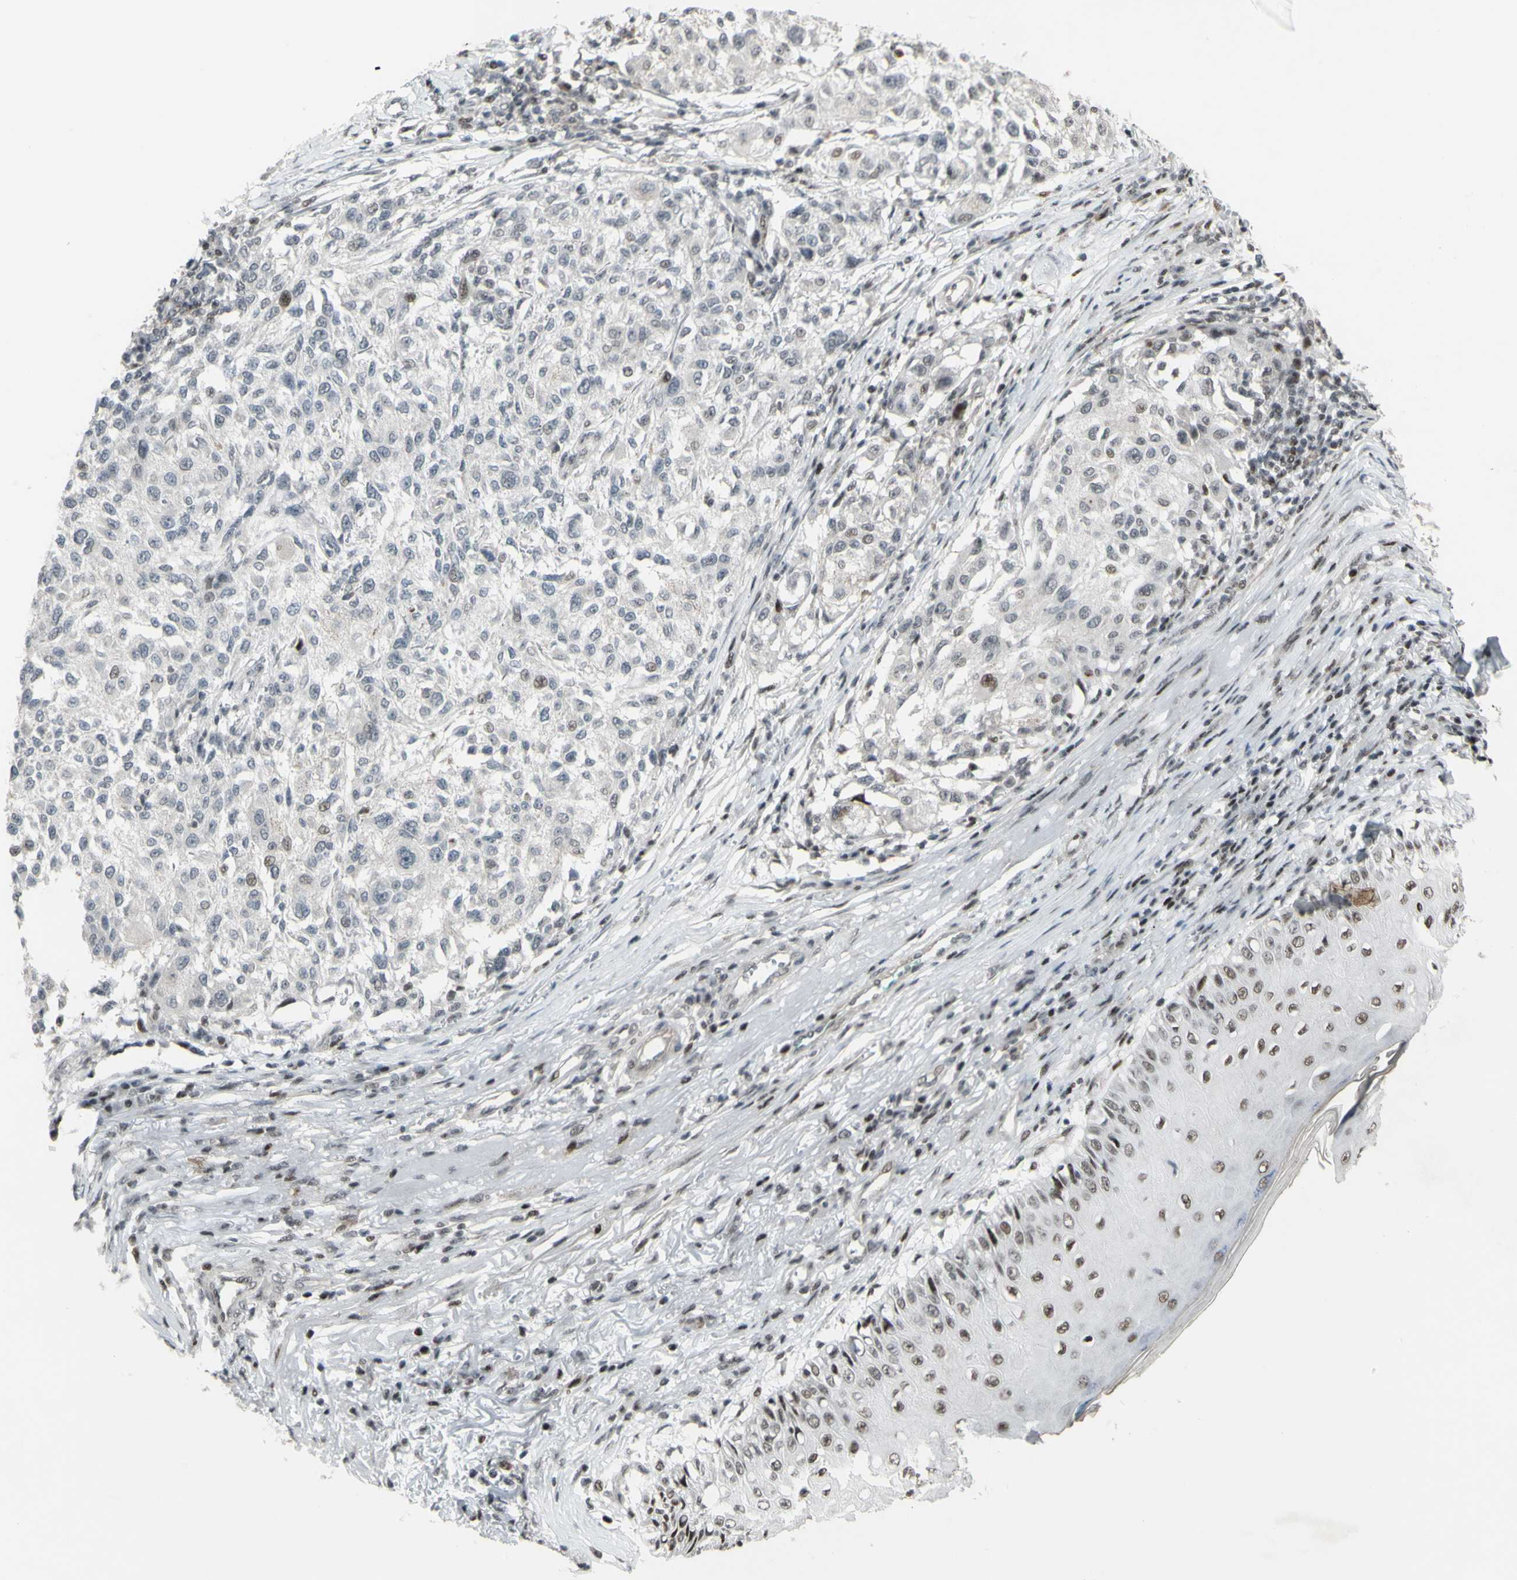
{"staining": {"intensity": "moderate", "quantity": "<25%", "location": "nuclear"}, "tissue": "melanoma", "cell_type": "Tumor cells", "image_type": "cancer", "snomed": [{"axis": "morphology", "description": "Necrosis, NOS"}, {"axis": "morphology", "description": "Malignant melanoma, NOS"}, {"axis": "topography", "description": "Skin"}], "caption": "An image of human malignant melanoma stained for a protein displays moderate nuclear brown staining in tumor cells. (DAB = brown stain, brightfield microscopy at high magnification).", "gene": "SUPT6H", "patient": {"sex": "female", "age": 87}}